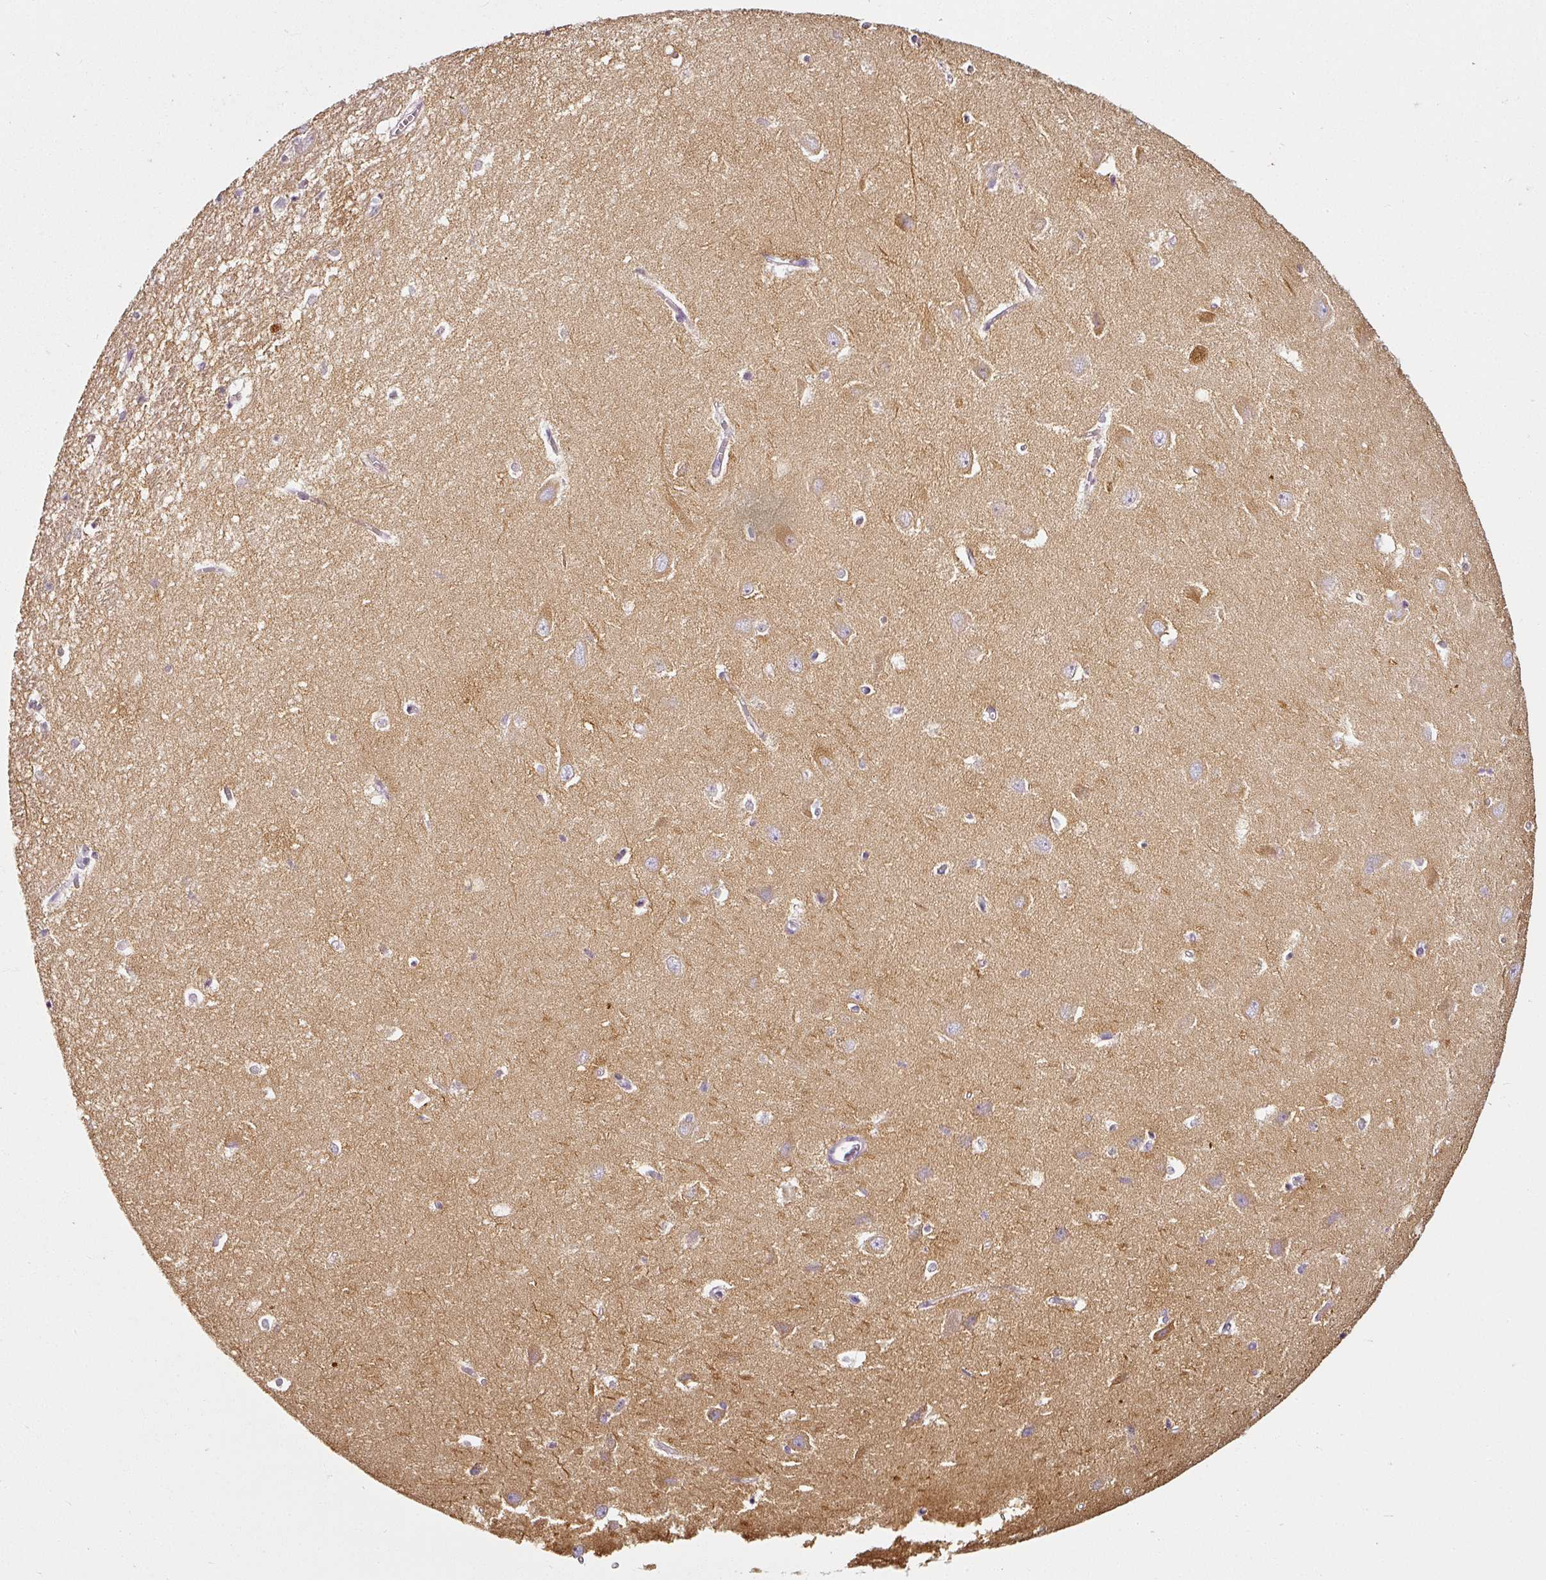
{"staining": {"intensity": "negative", "quantity": "none", "location": "none"}, "tissue": "hippocampus", "cell_type": "Glial cells", "image_type": "normal", "snomed": [{"axis": "morphology", "description": "Normal tissue, NOS"}, {"axis": "topography", "description": "Hippocampus"}], "caption": "Protein analysis of unremarkable hippocampus shows no significant staining in glial cells.", "gene": "CAP2", "patient": {"sex": "female", "age": 64}}